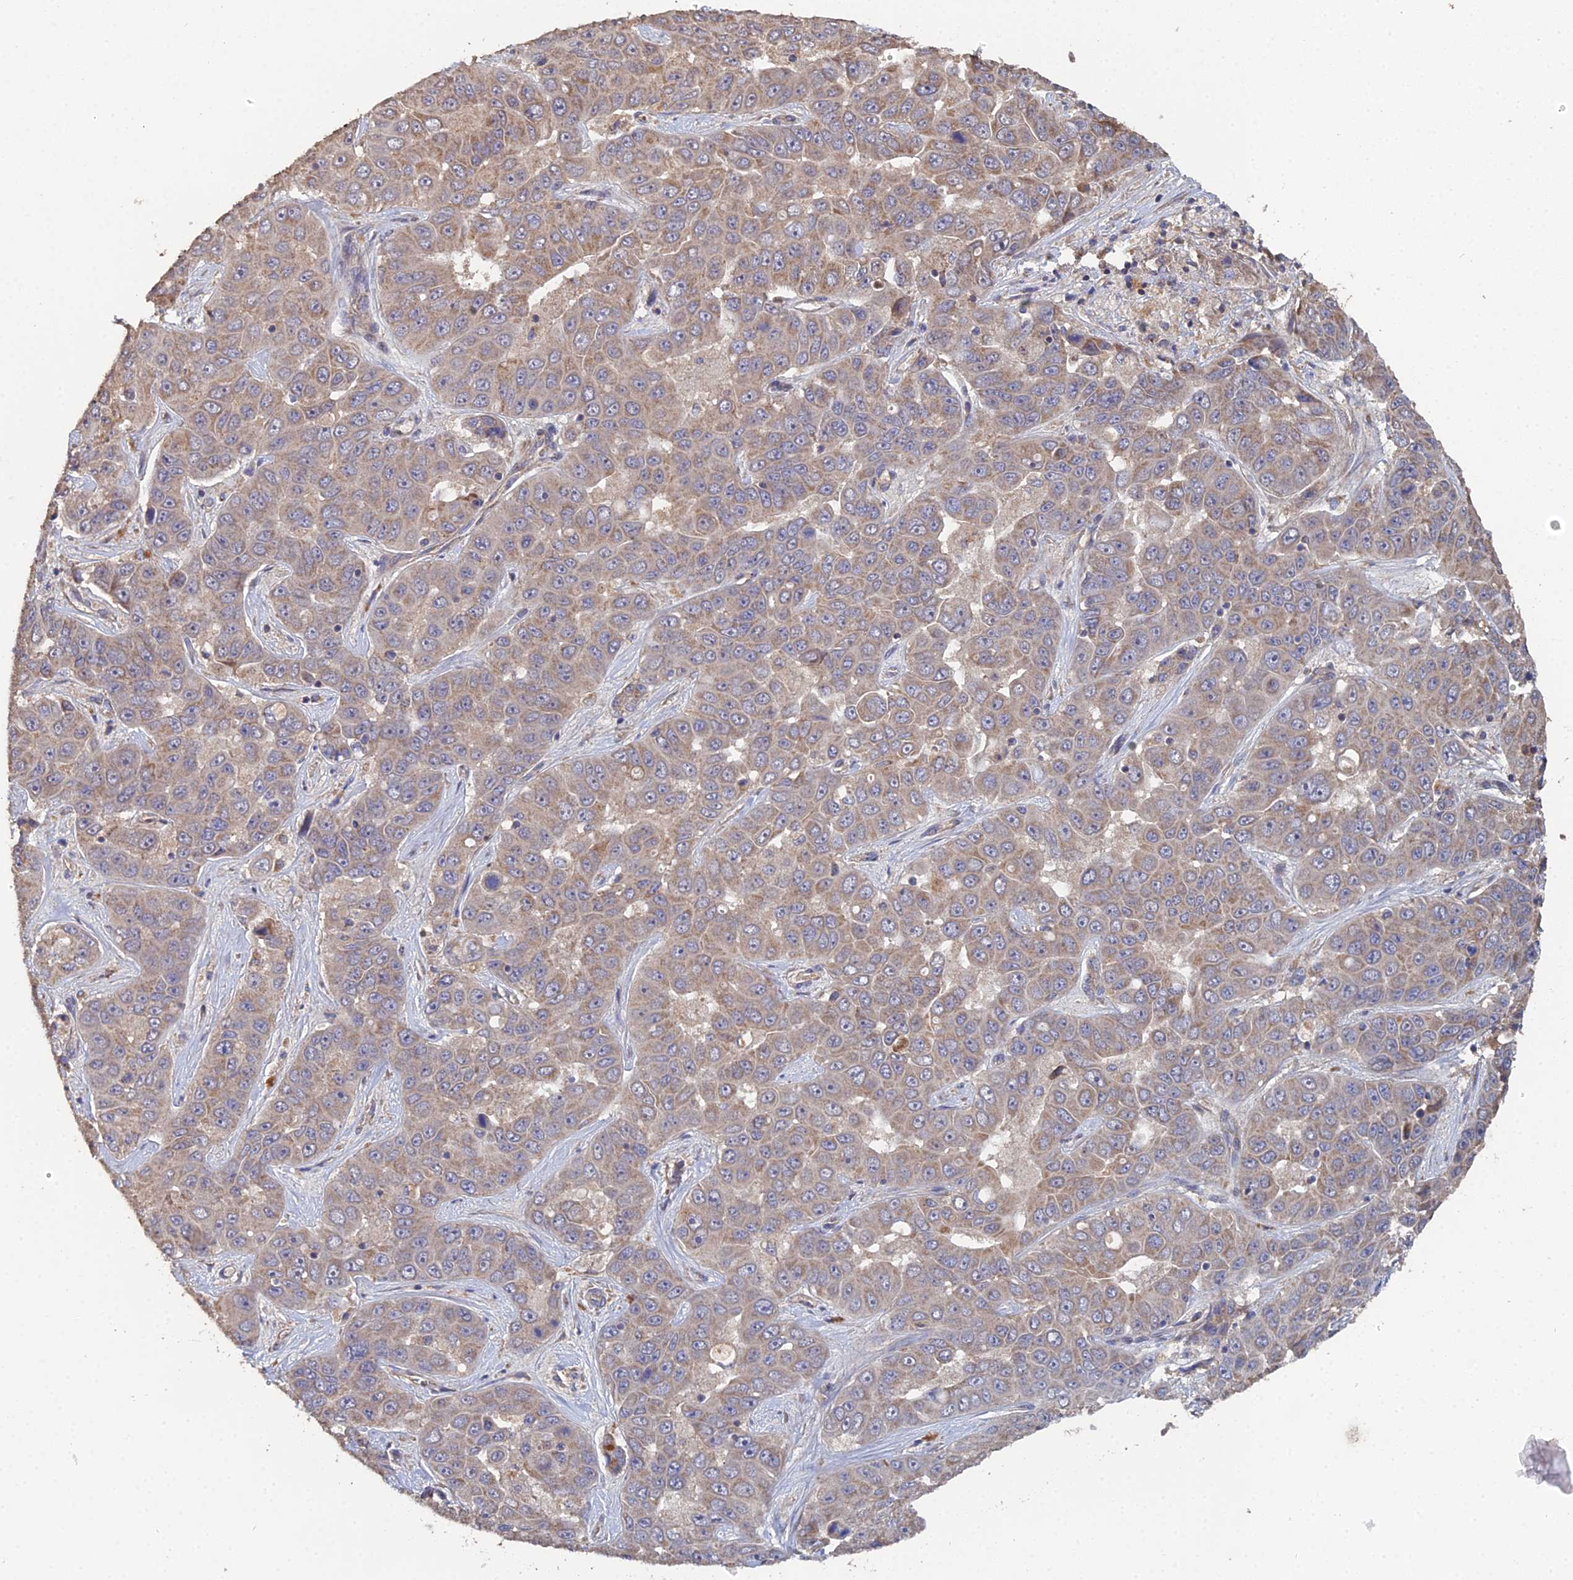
{"staining": {"intensity": "weak", "quantity": ">75%", "location": "cytoplasmic/membranous"}, "tissue": "liver cancer", "cell_type": "Tumor cells", "image_type": "cancer", "snomed": [{"axis": "morphology", "description": "Cholangiocarcinoma"}, {"axis": "topography", "description": "Liver"}], "caption": "Protein staining of liver cholangiocarcinoma tissue reveals weak cytoplasmic/membranous staining in about >75% of tumor cells.", "gene": "SPANXN4", "patient": {"sex": "female", "age": 52}}